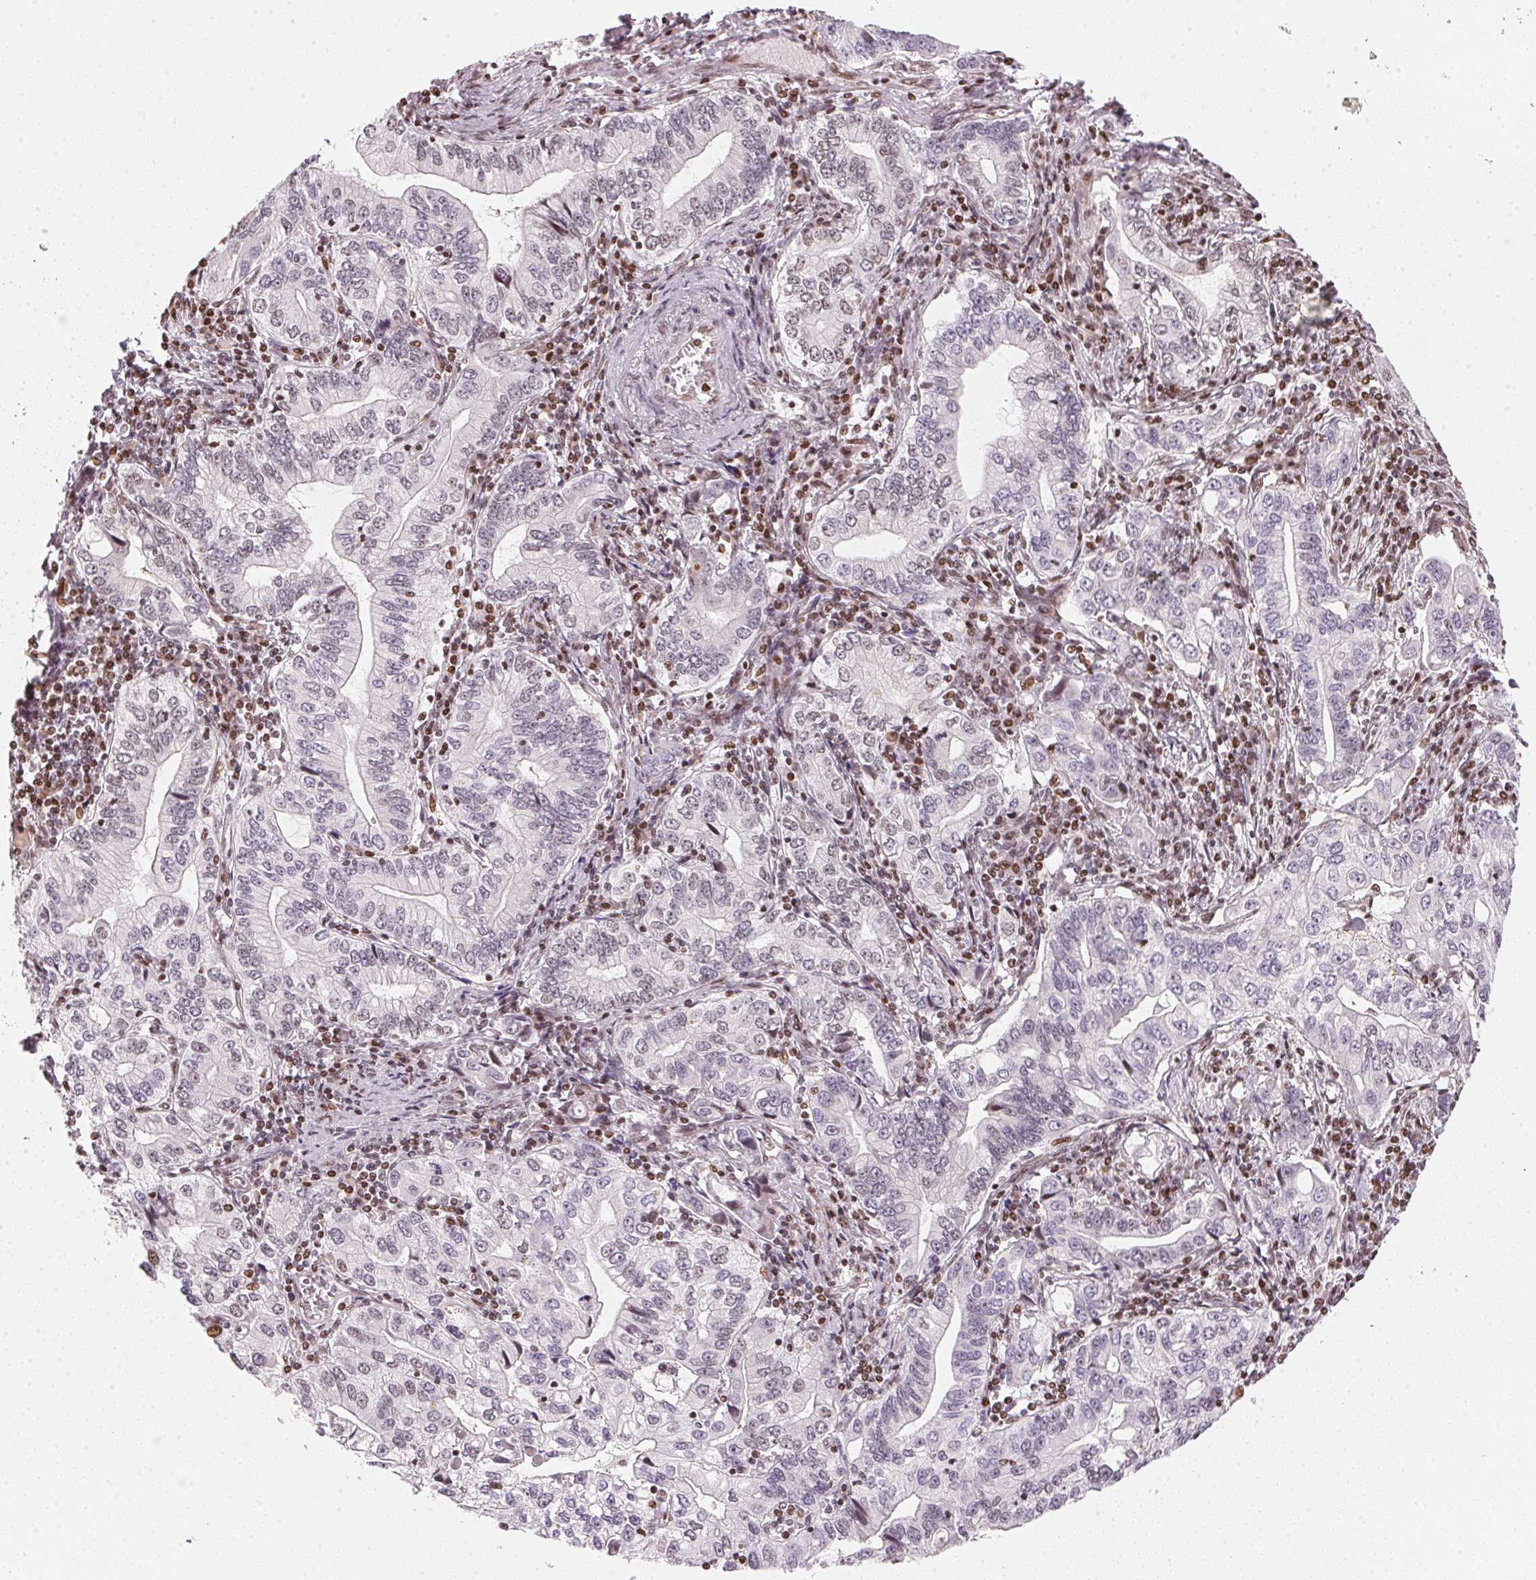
{"staining": {"intensity": "negative", "quantity": "none", "location": "none"}, "tissue": "stomach cancer", "cell_type": "Tumor cells", "image_type": "cancer", "snomed": [{"axis": "morphology", "description": "Adenocarcinoma, NOS"}, {"axis": "topography", "description": "Stomach, lower"}], "caption": "A high-resolution histopathology image shows immunohistochemistry (IHC) staining of stomach cancer (adenocarcinoma), which reveals no significant expression in tumor cells.", "gene": "KAT6A", "patient": {"sex": "female", "age": 72}}